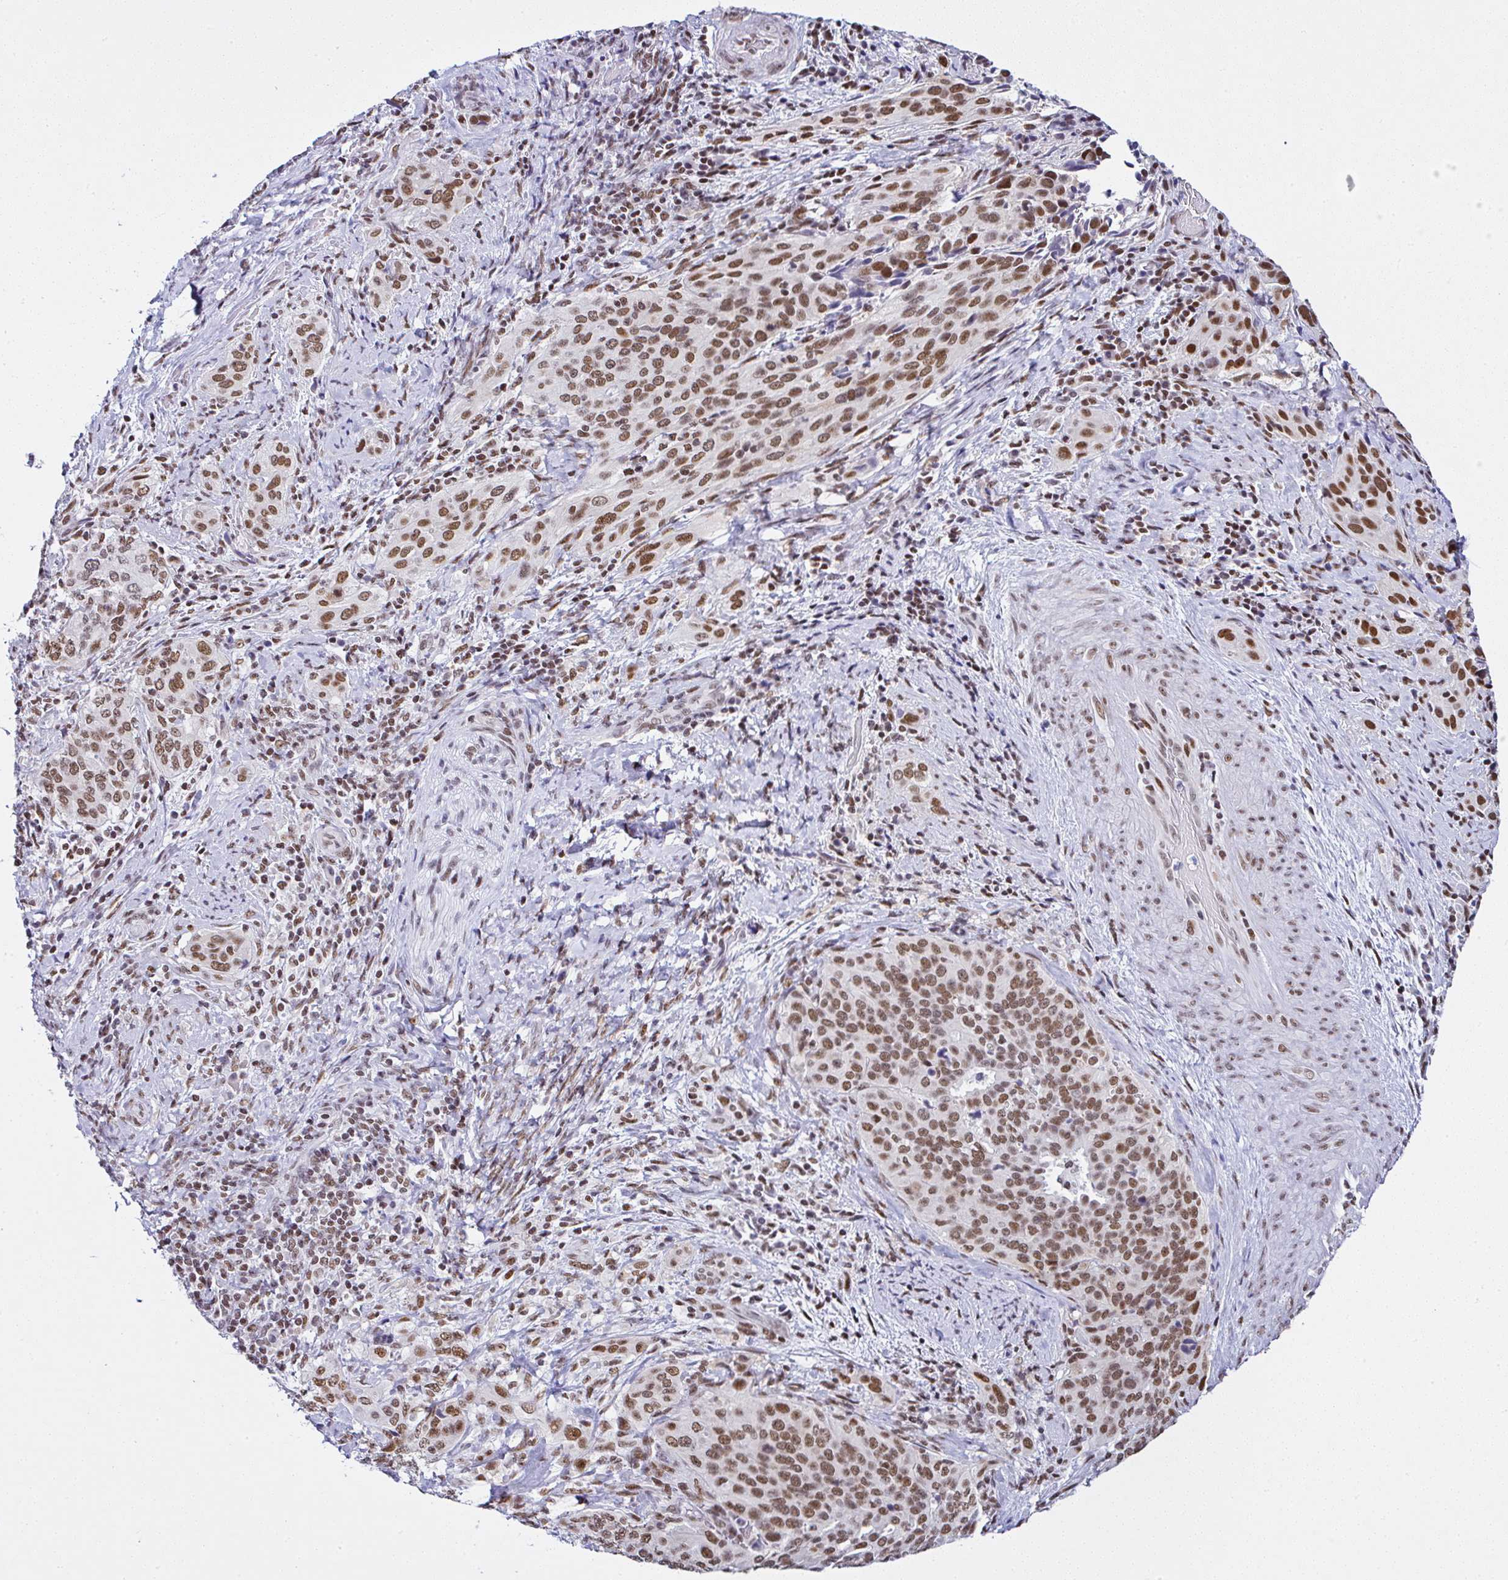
{"staining": {"intensity": "strong", "quantity": ">75%", "location": "nuclear"}, "tissue": "cervical cancer", "cell_type": "Tumor cells", "image_type": "cancer", "snomed": [{"axis": "morphology", "description": "Squamous cell carcinoma, NOS"}, {"axis": "topography", "description": "Cervix"}], "caption": "IHC image of cervical squamous cell carcinoma stained for a protein (brown), which shows high levels of strong nuclear positivity in approximately >75% of tumor cells.", "gene": "DR1", "patient": {"sex": "female", "age": 38}}